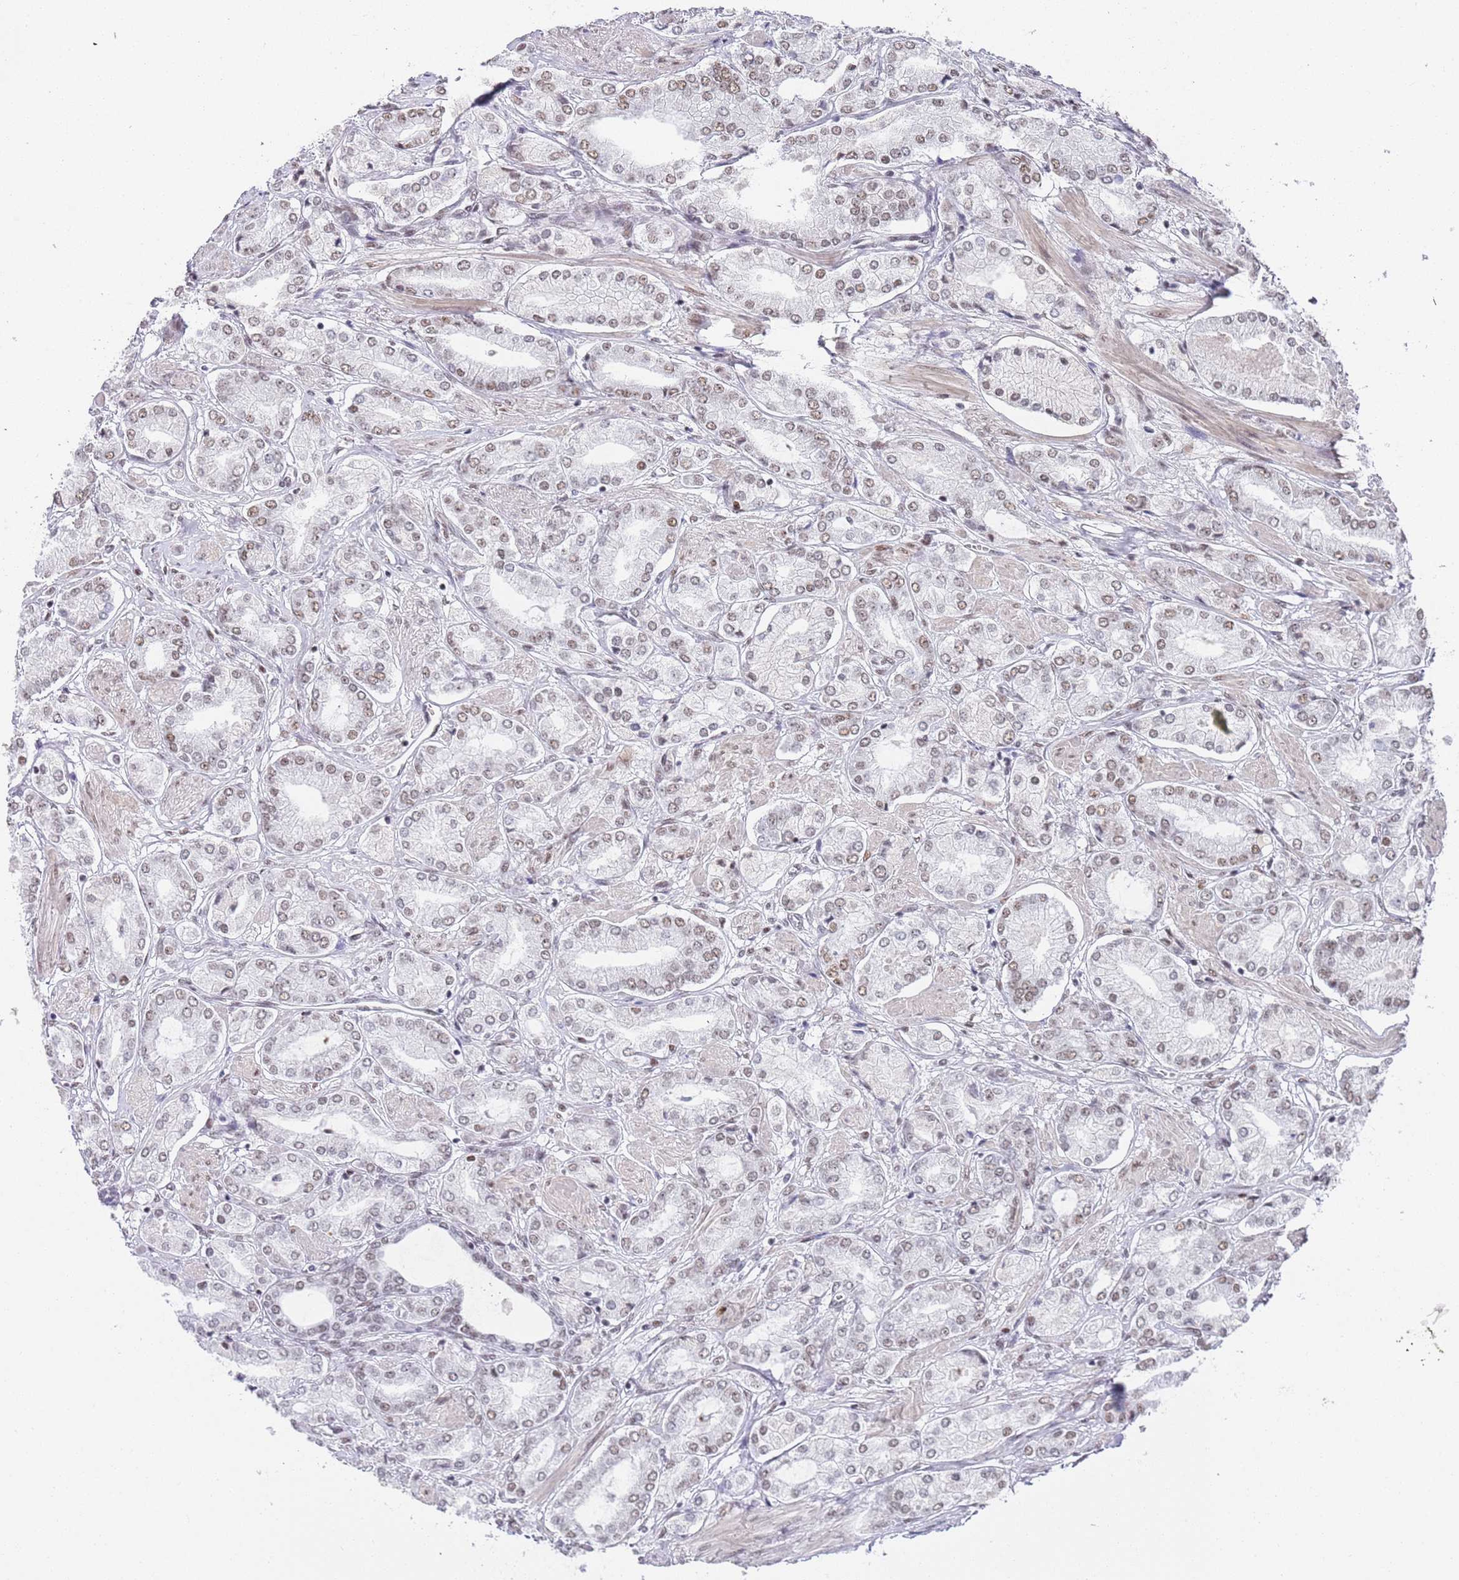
{"staining": {"intensity": "weak", "quantity": "25%-75%", "location": "nuclear"}, "tissue": "prostate cancer", "cell_type": "Tumor cells", "image_type": "cancer", "snomed": [{"axis": "morphology", "description": "Adenocarcinoma, High grade"}, {"axis": "topography", "description": "Prostate and seminal vesicle, NOS"}], "caption": "Prostate cancer stained with immunohistochemistry (IHC) reveals weak nuclear positivity in approximately 25%-75% of tumor cells. The staining was performed using DAB, with brown indicating positive protein expression. Nuclei are stained blue with hematoxylin.", "gene": "AKAP8L", "patient": {"sex": "male", "age": 64}}